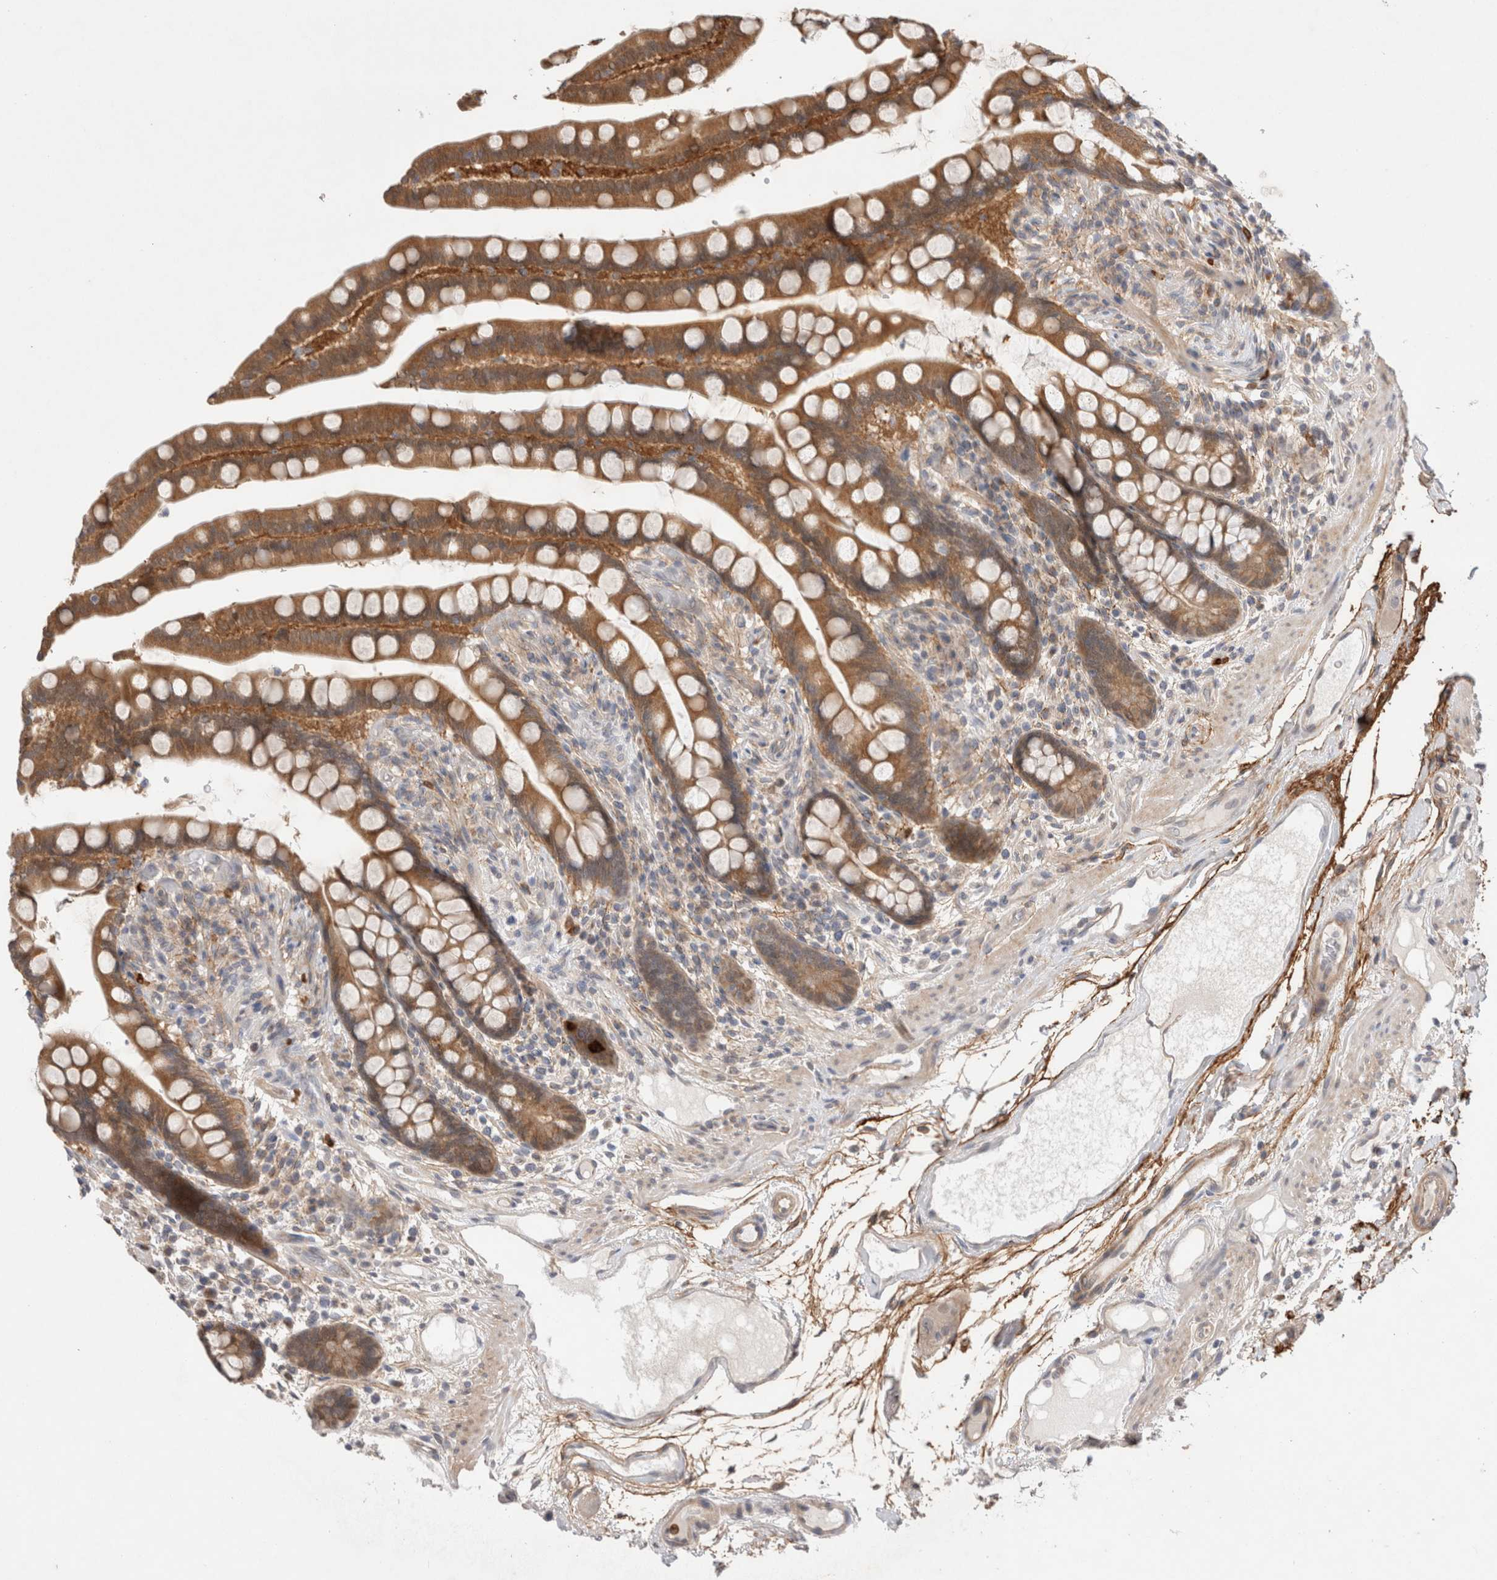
{"staining": {"intensity": "weak", "quantity": ">75%", "location": "cytoplasmic/membranous"}, "tissue": "colon", "cell_type": "Endothelial cells", "image_type": "normal", "snomed": [{"axis": "morphology", "description": "Normal tissue, NOS"}, {"axis": "topography", "description": "Colon"}], "caption": "Endothelial cells exhibit weak cytoplasmic/membranous positivity in about >75% of cells in benign colon. The staining was performed using DAB, with brown indicating positive protein expression. Nuclei are stained blue with hematoxylin.", "gene": "GSDMB", "patient": {"sex": "male", "age": 73}}